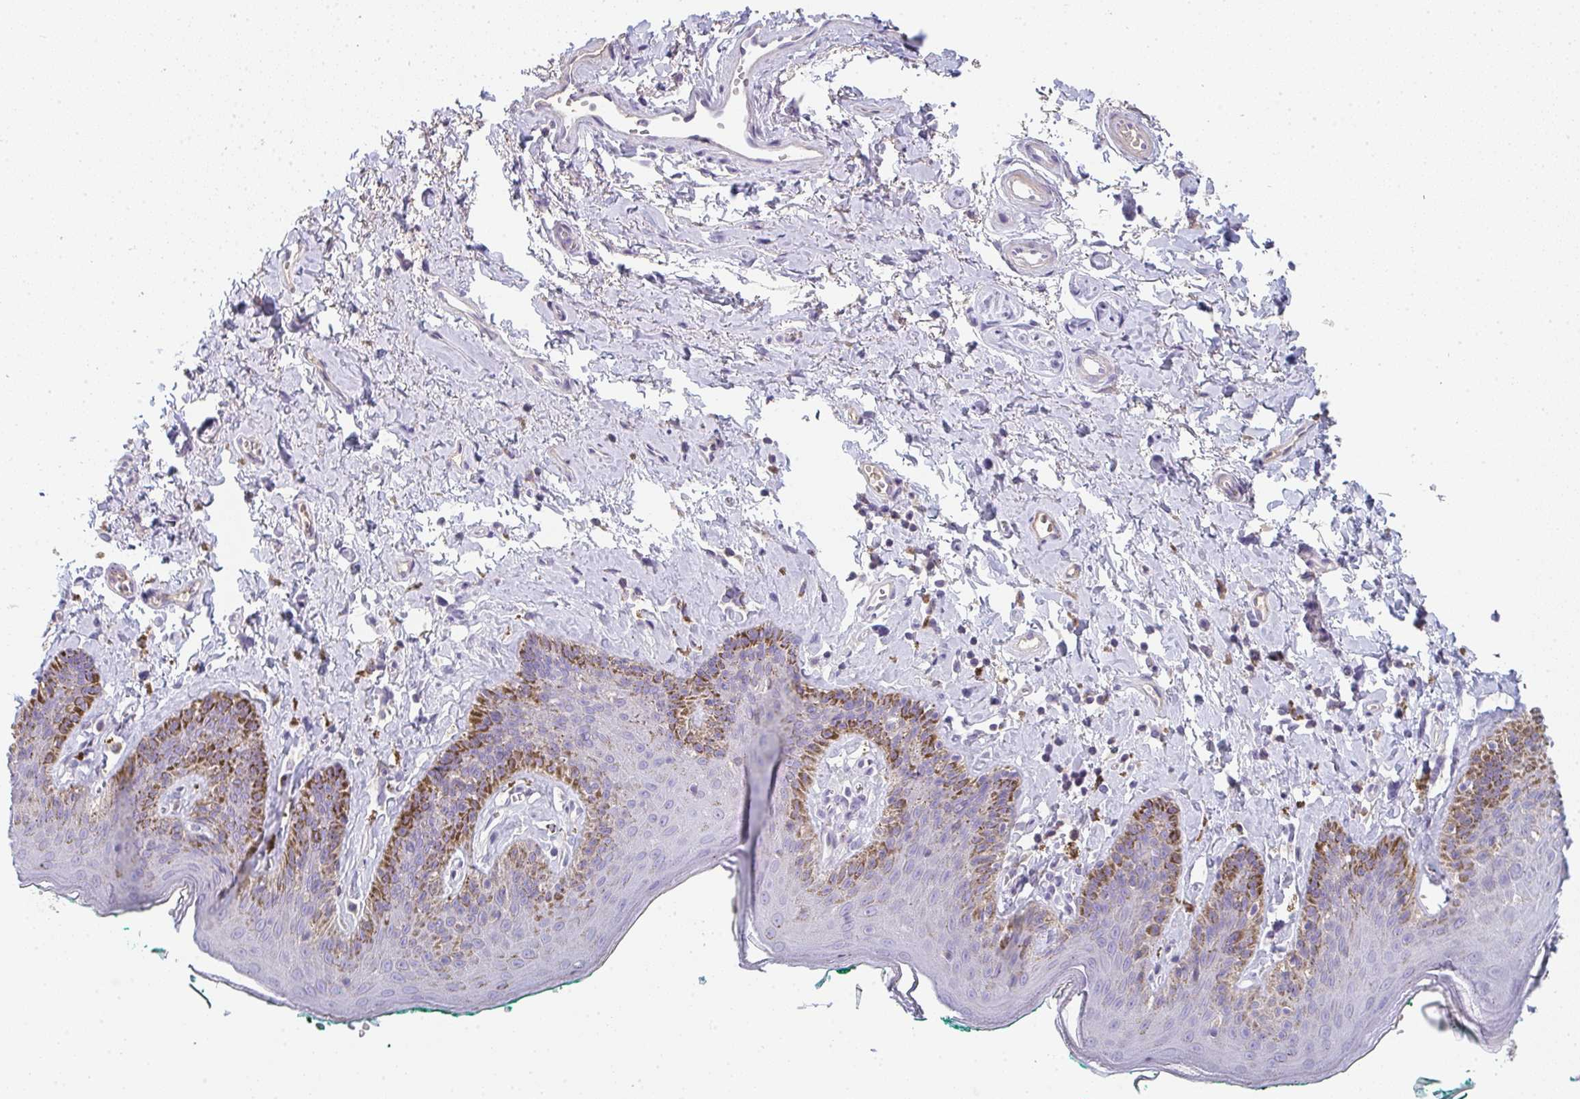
{"staining": {"intensity": "moderate", "quantity": "<25%", "location": "cytoplasmic/membranous"}, "tissue": "skin", "cell_type": "Epidermal cells", "image_type": "normal", "snomed": [{"axis": "morphology", "description": "Normal tissue, NOS"}, {"axis": "topography", "description": "Vulva"}, {"axis": "topography", "description": "Peripheral nerve tissue"}], "caption": "Immunohistochemistry of unremarkable skin displays low levels of moderate cytoplasmic/membranous expression in approximately <25% of epidermal cells. Nuclei are stained in blue.", "gene": "ZNF215", "patient": {"sex": "female", "age": 66}}